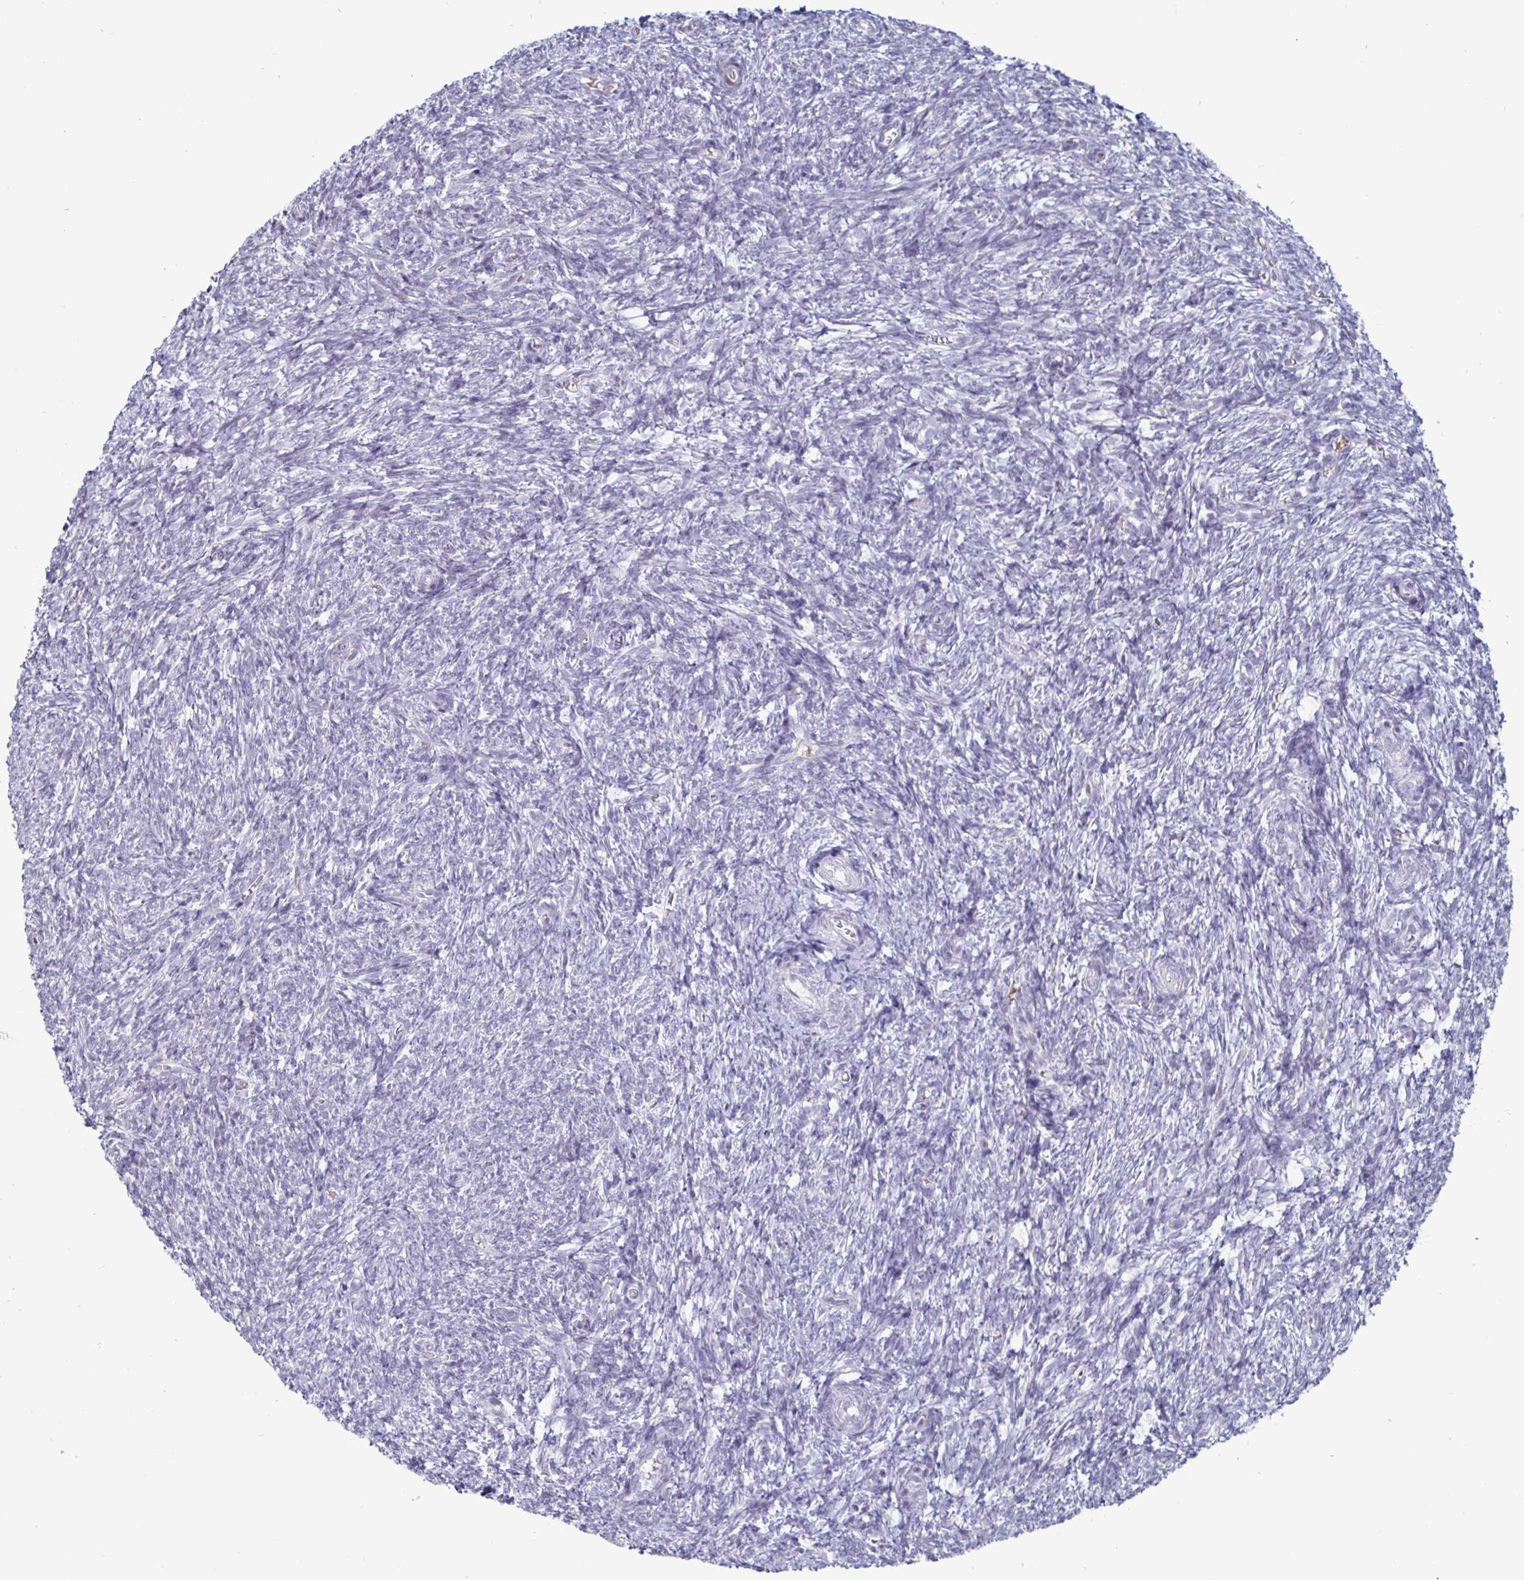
{"staining": {"intensity": "negative", "quantity": "none", "location": "none"}, "tissue": "ovary", "cell_type": "Ovarian stroma cells", "image_type": "normal", "snomed": [{"axis": "morphology", "description": "Normal tissue, NOS"}, {"axis": "topography", "description": "Ovary"}], "caption": "Ovarian stroma cells show no significant protein positivity in normal ovary. The staining was performed using DAB (3,3'-diaminobenzidine) to visualize the protein expression in brown, while the nuclei were stained in blue with hematoxylin (Magnification: 20x).", "gene": "OOSP2", "patient": {"sex": "female", "age": 39}}